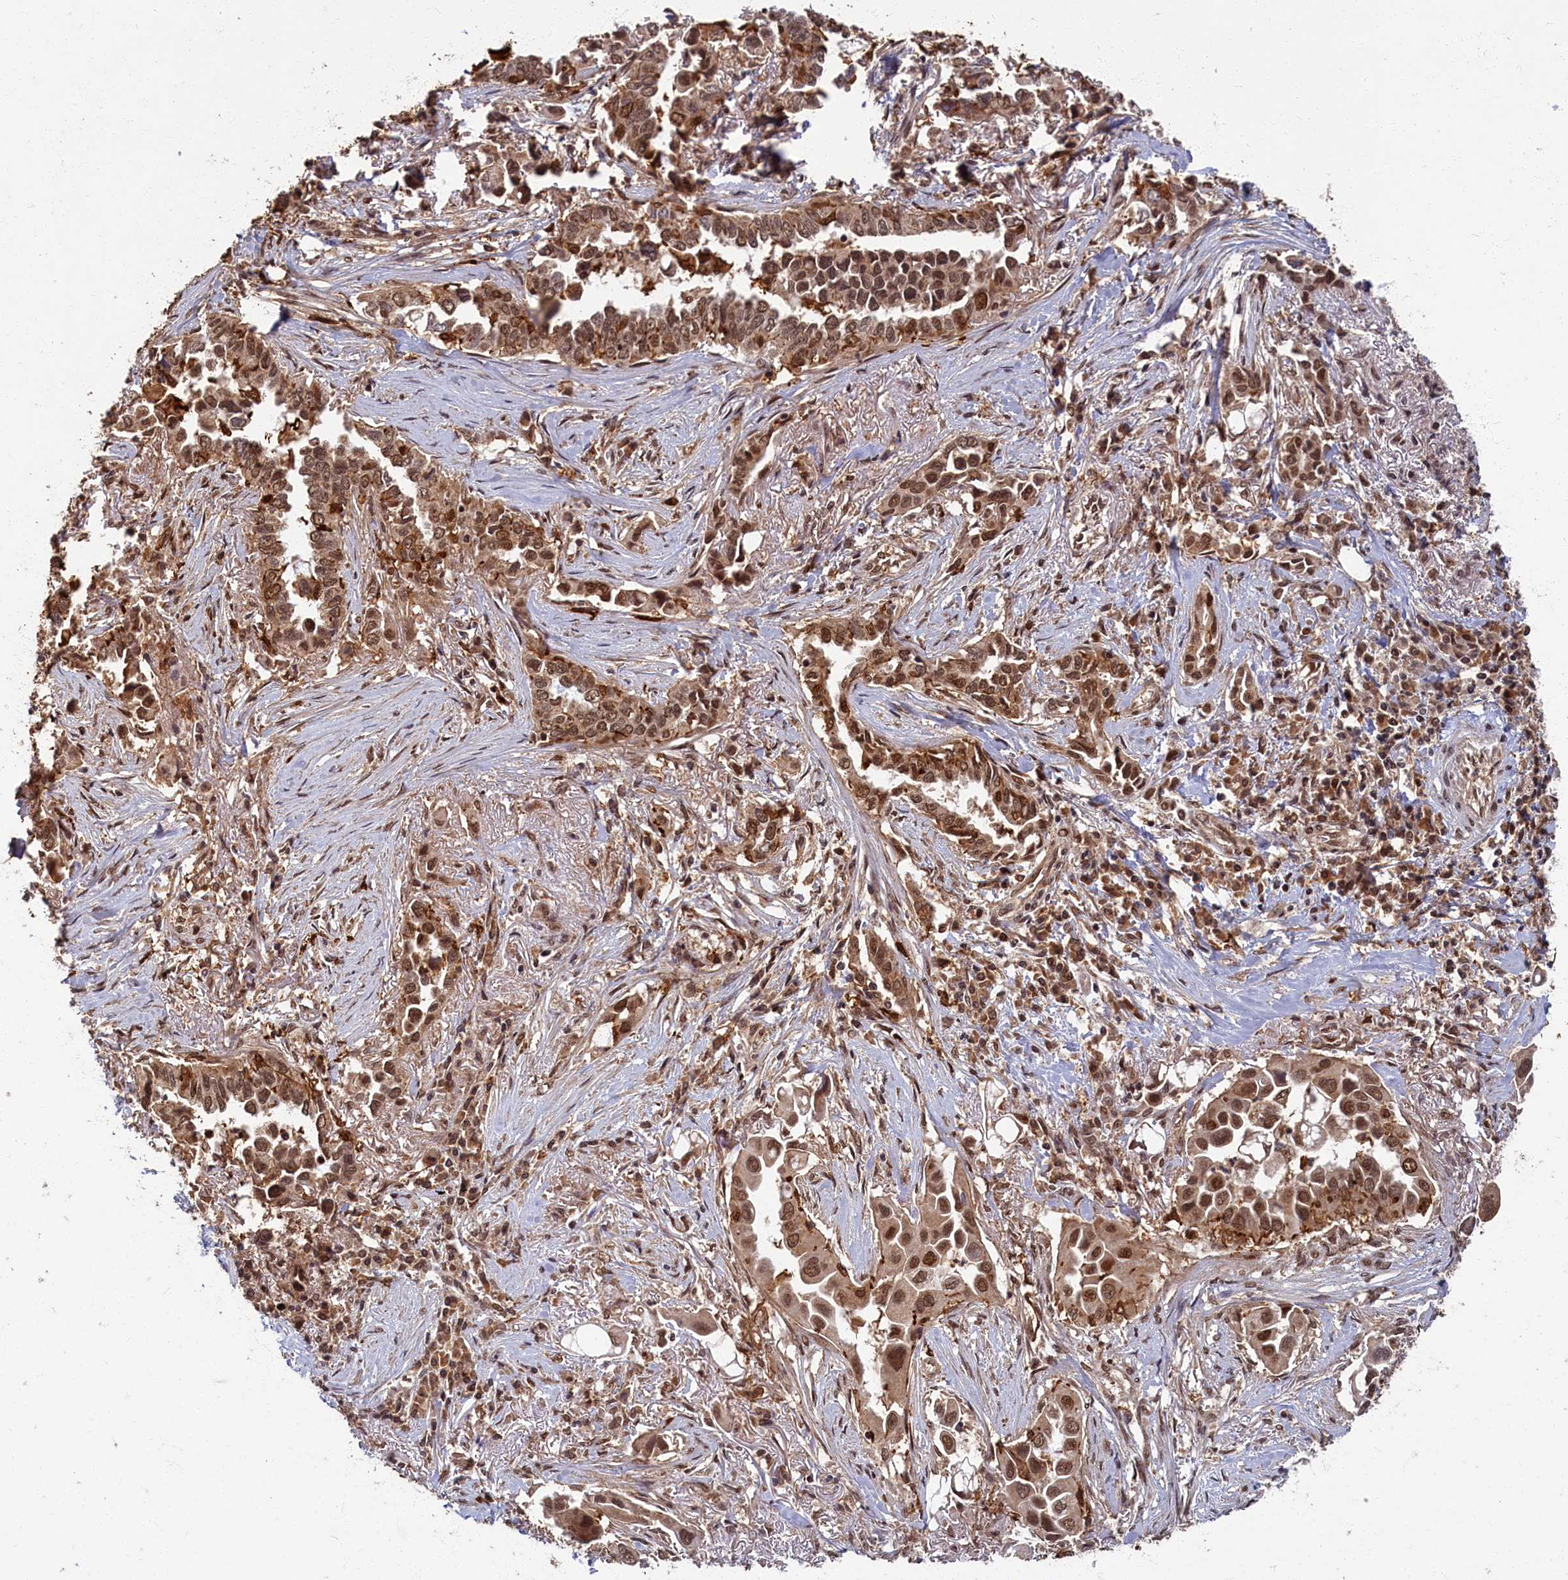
{"staining": {"intensity": "moderate", "quantity": ">75%", "location": "cytoplasmic/membranous,nuclear"}, "tissue": "lung cancer", "cell_type": "Tumor cells", "image_type": "cancer", "snomed": [{"axis": "morphology", "description": "Adenocarcinoma, NOS"}, {"axis": "topography", "description": "Lung"}], "caption": "A high-resolution micrograph shows IHC staining of lung adenocarcinoma, which reveals moderate cytoplasmic/membranous and nuclear positivity in approximately >75% of tumor cells.", "gene": "BRCA1", "patient": {"sex": "female", "age": 76}}